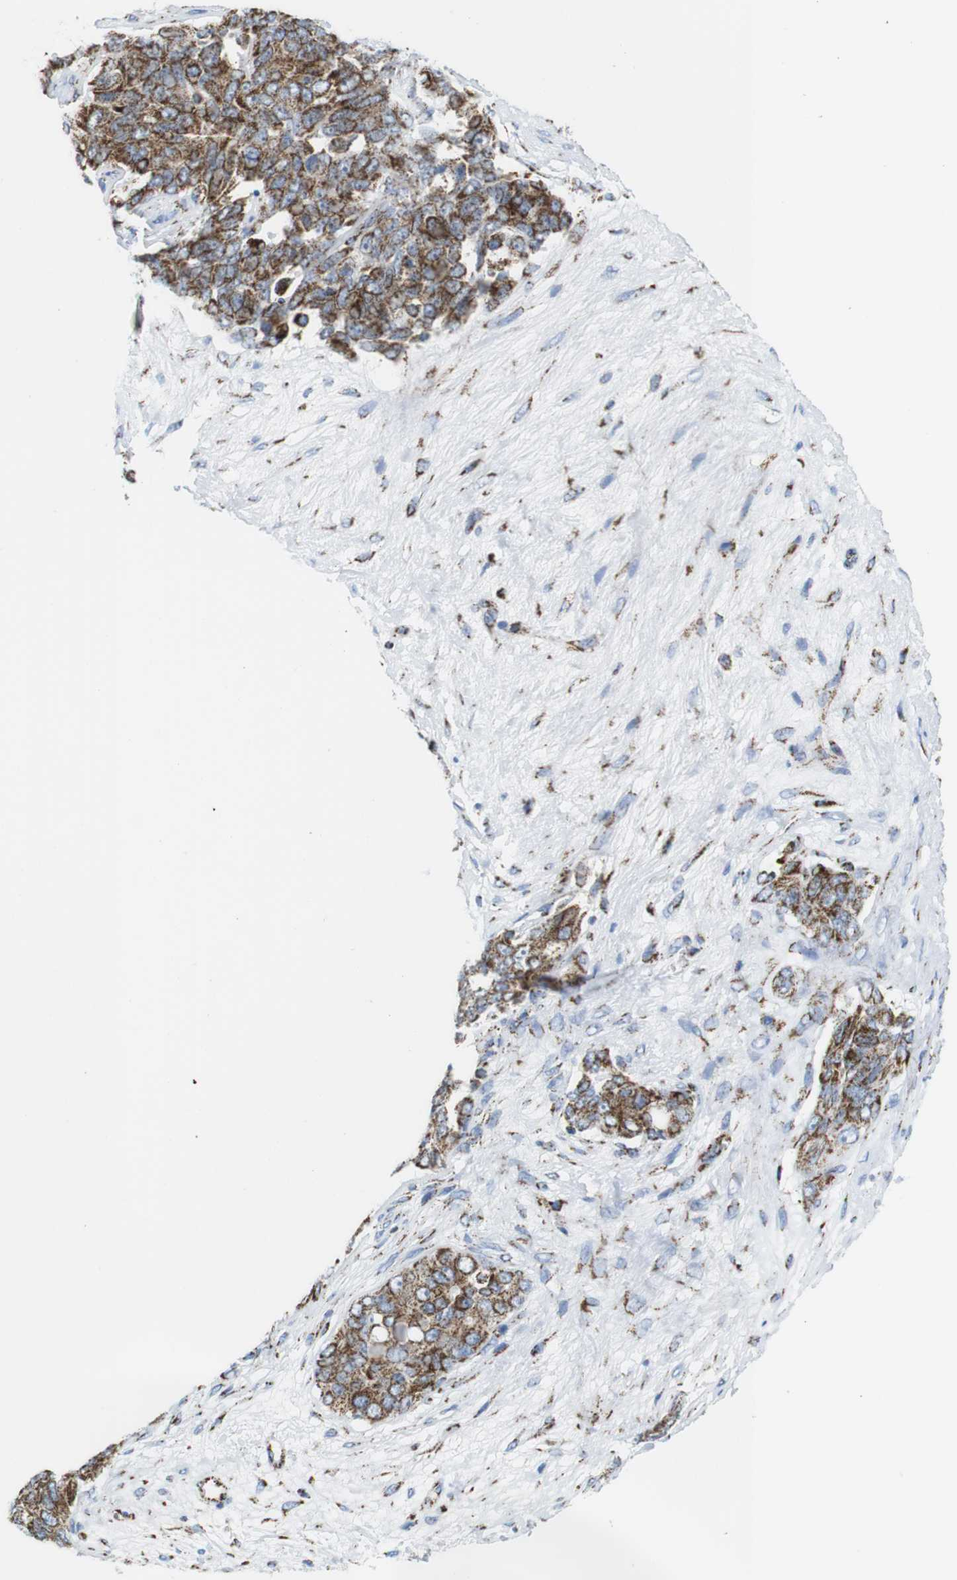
{"staining": {"intensity": "moderate", "quantity": ">75%", "location": "cytoplasmic/membranous"}, "tissue": "ovarian cancer", "cell_type": "Tumor cells", "image_type": "cancer", "snomed": [{"axis": "morphology", "description": "Carcinoma, endometroid"}, {"axis": "topography", "description": "Ovary"}], "caption": "DAB (3,3'-diaminobenzidine) immunohistochemical staining of ovarian endometroid carcinoma displays moderate cytoplasmic/membranous protein expression in approximately >75% of tumor cells.", "gene": "ATP5PO", "patient": {"sex": "female", "age": 51}}